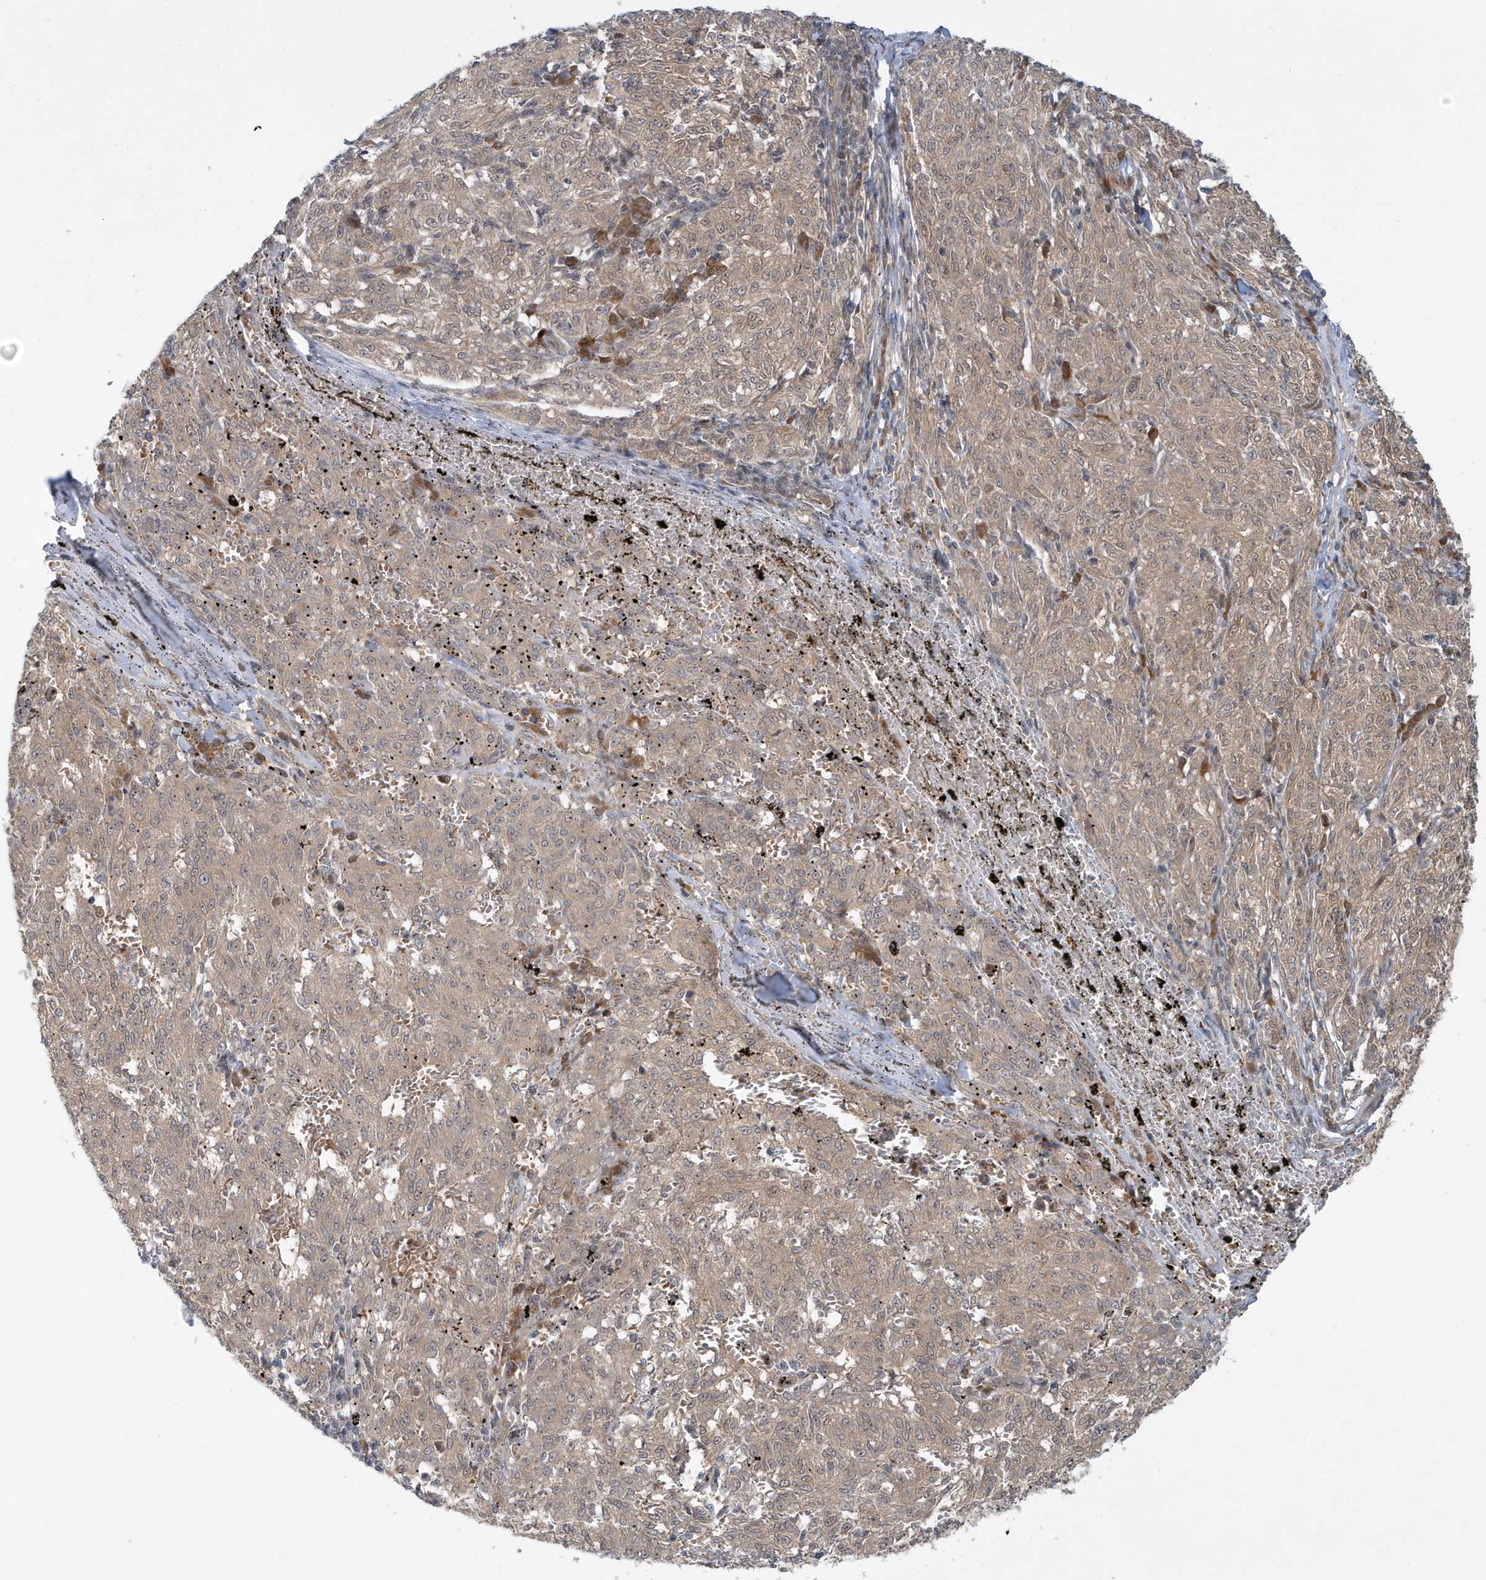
{"staining": {"intensity": "weak", "quantity": "25%-75%", "location": "cytoplasmic/membranous"}, "tissue": "melanoma", "cell_type": "Tumor cells", "image_type": "cancer", "snomed": [{"axis": "morphology", "description": "Malignant melanoma, NOS"}, {"axis": "topography", "description": "Skin"}], "caption": "Immunohistochemical staining of malignant melanoma reveals weak cytoplasmic/membranous protein expression in about 25%-75% of tumor cells.", "gene": "ATG4A", "patient": {"sex": "female", "age": 72}}